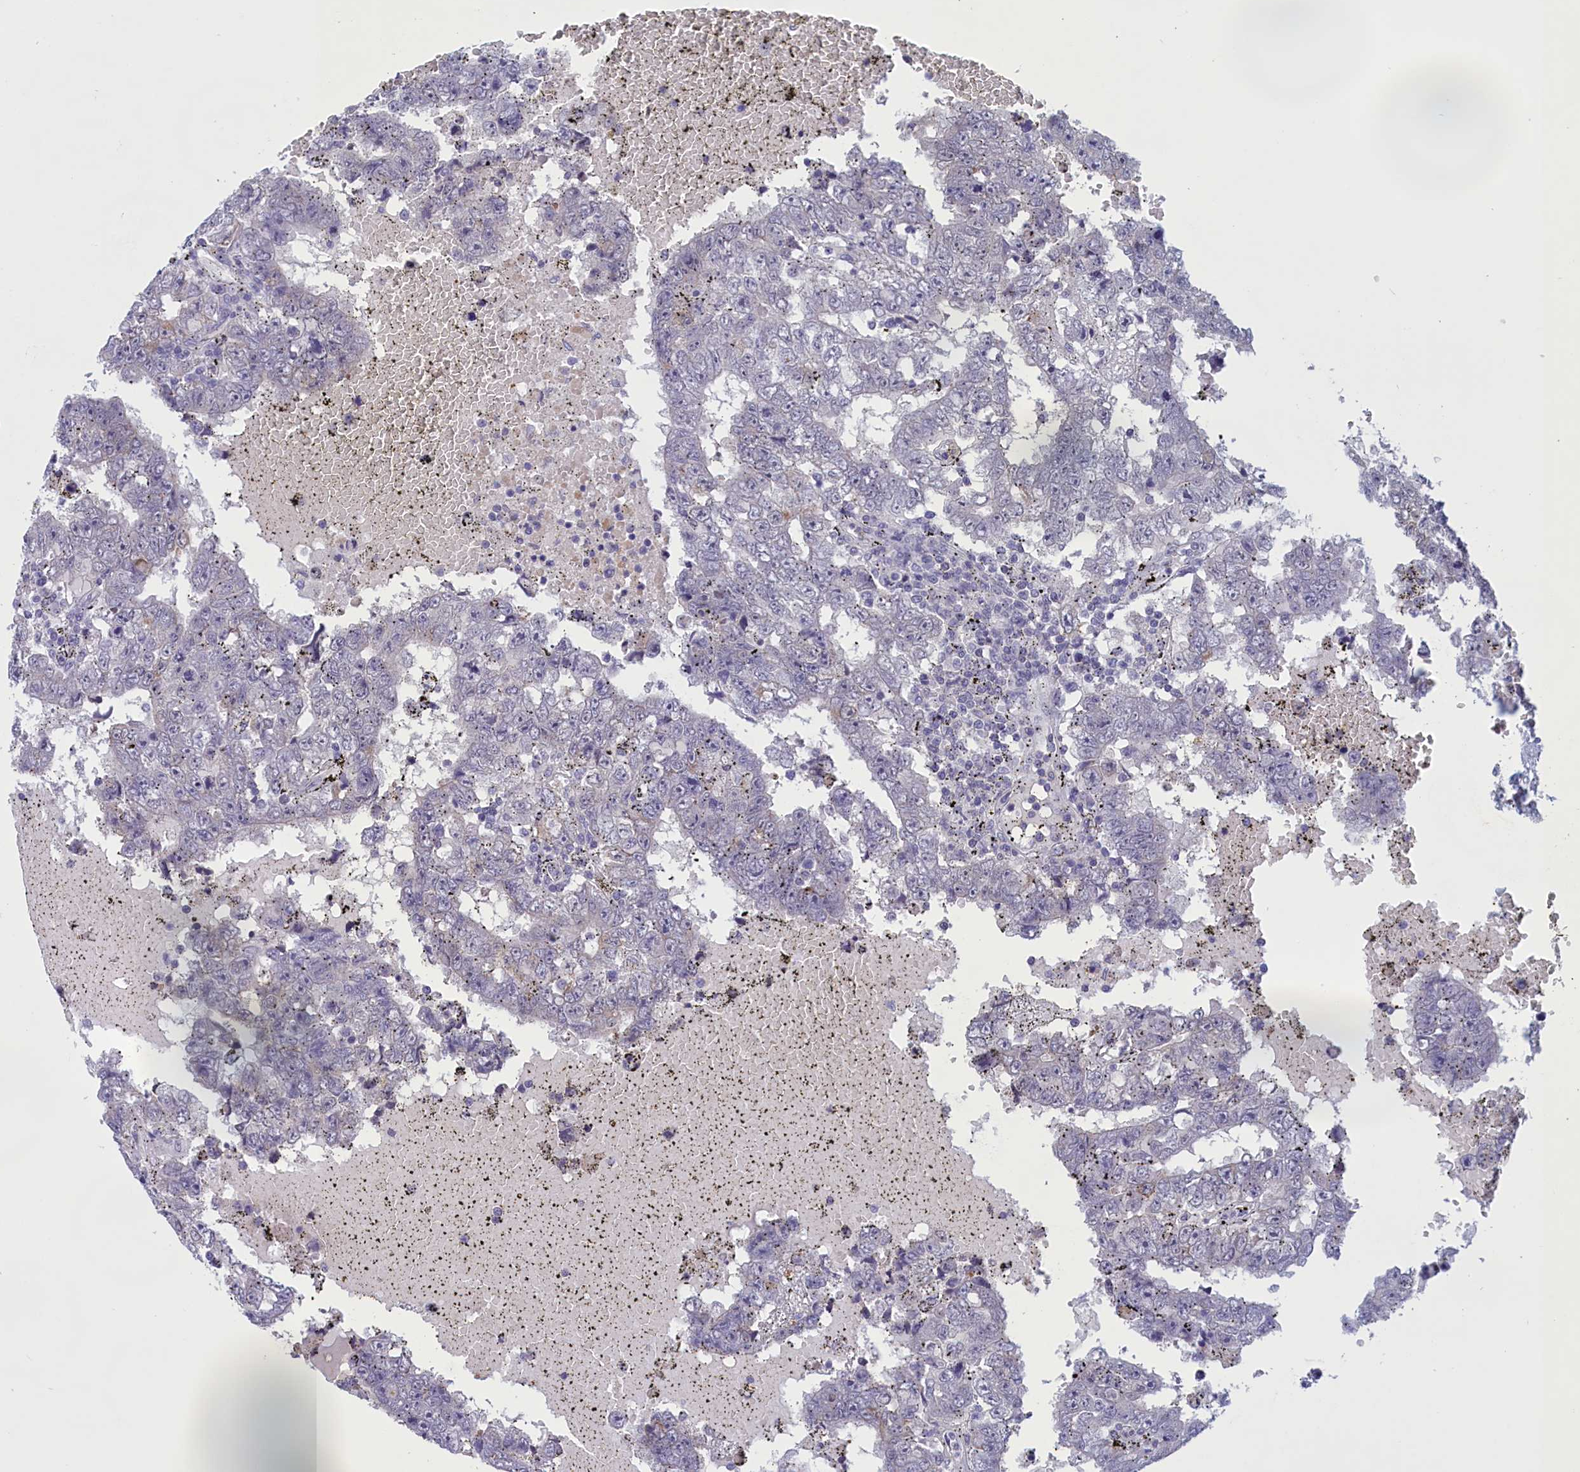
{"staining": {"intensity": "negative", "quantity": "none", "location": "none"}, "tissue": "testis cancer", "cell_type": "Tumor cells", "image_type": "cancer", "snomed": [{"axis": "morphology", "description": "Carcinoma, Embryonal, NOS"}, {"axis": "topography", "description": "Testis"}], "caption": "Tumor cells are negative for brown protein staining in testis cancer. (Immunohistochemistry, brightfield microscopy, high magnification).", "gene": "ELOA2", "patient": {"sex": "male", "age": 25}}